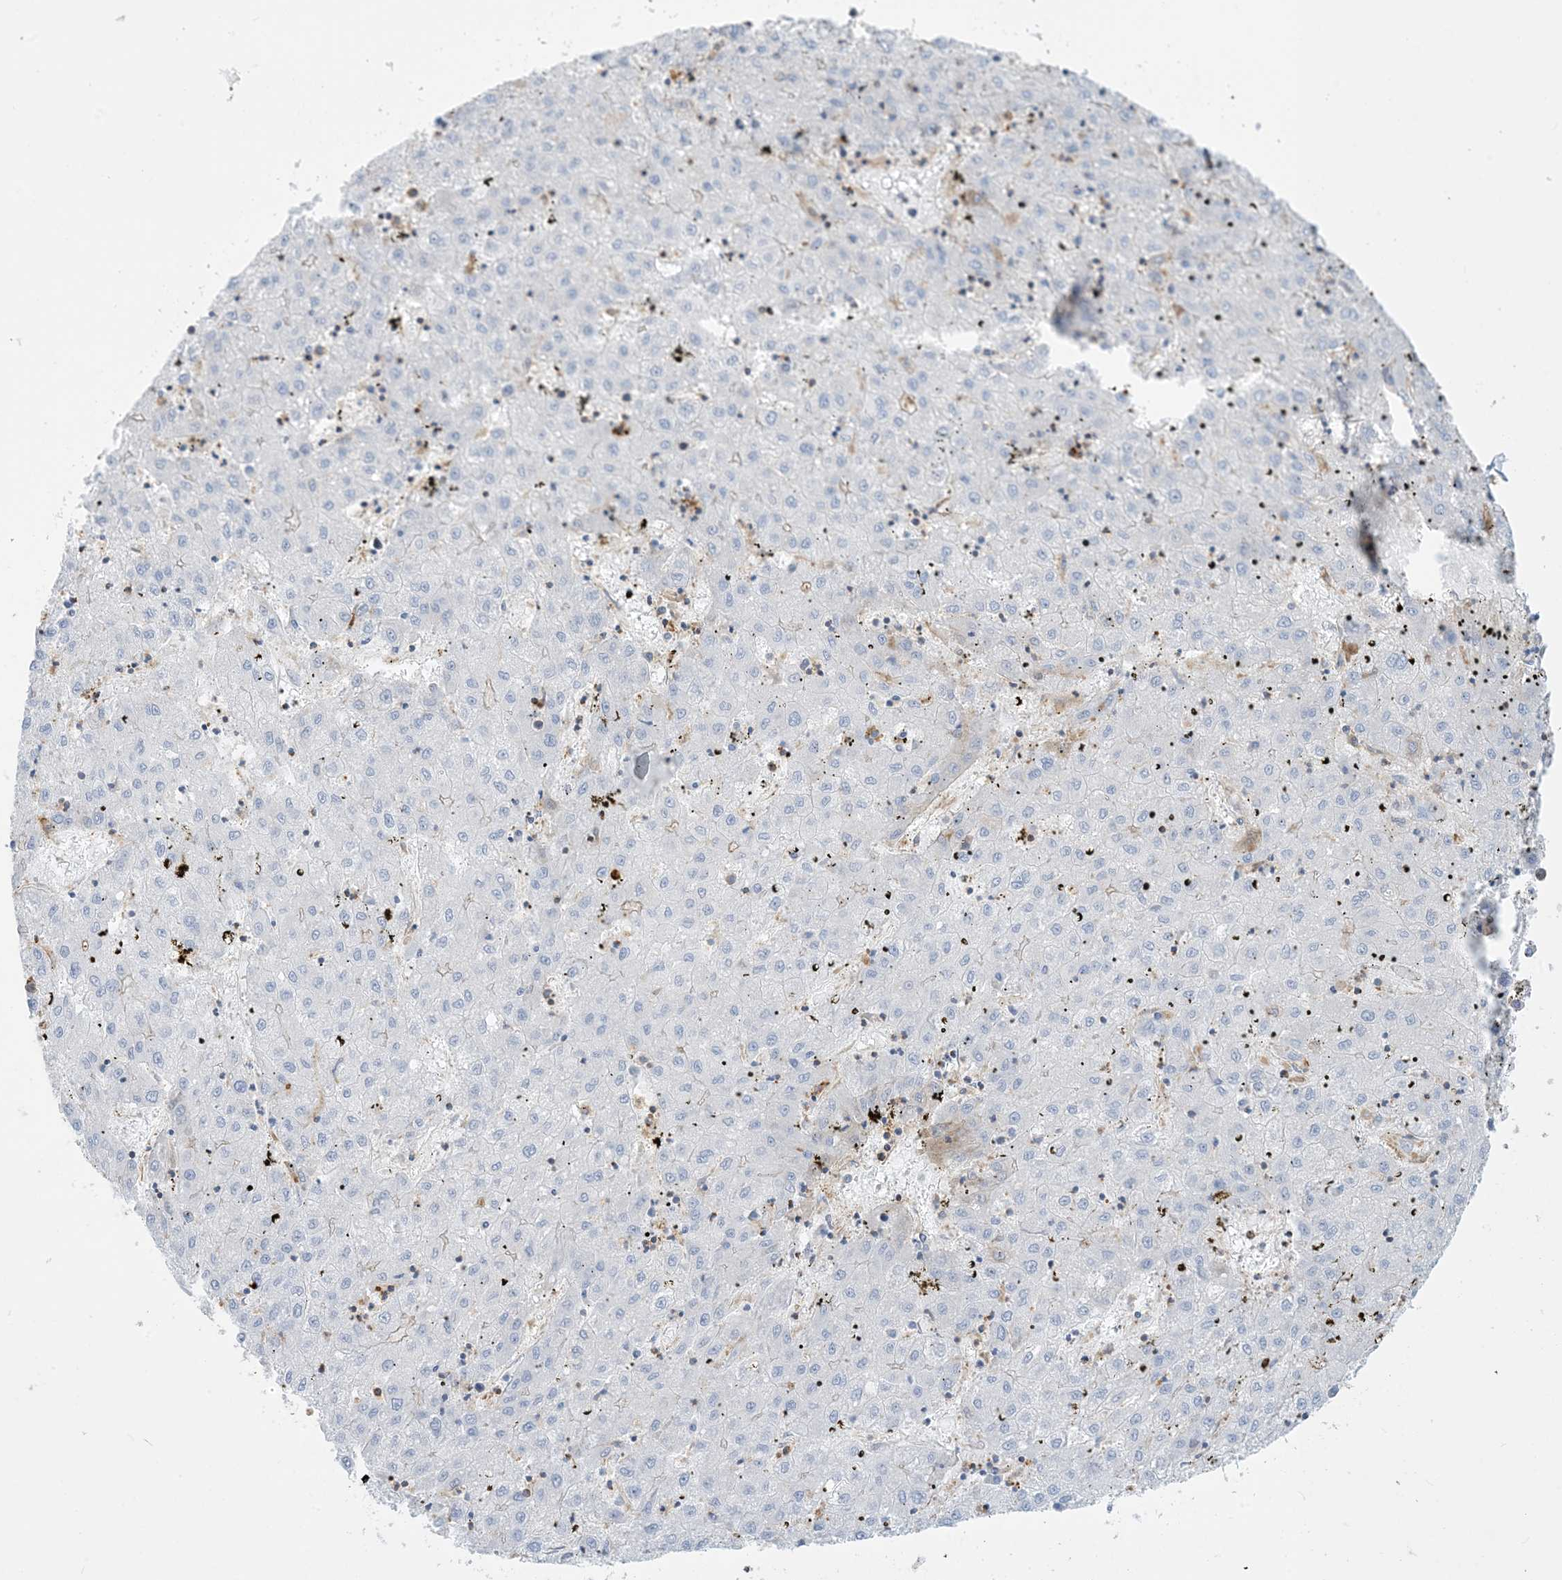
{"staining": {"intensity": "negative", "quantity": "none", "location": "none"}, "tissue": "liver cancer", "cell_type": "Tumor cells", "image_type": "cancer", "snomed": [{"axis": "morphology", "description": "Carcinoma, Hepatocellular, NOS"}, {"axis": "topography", "description": "Liver"}], "caption": "This is an immunohistochemistry (IHC) histopathology image of human hepatocellular carcinoma (liver). There is no expression in tumor cells.", "gene": "GTF3C2", "patient": {"sex": "male", "age": 72}}